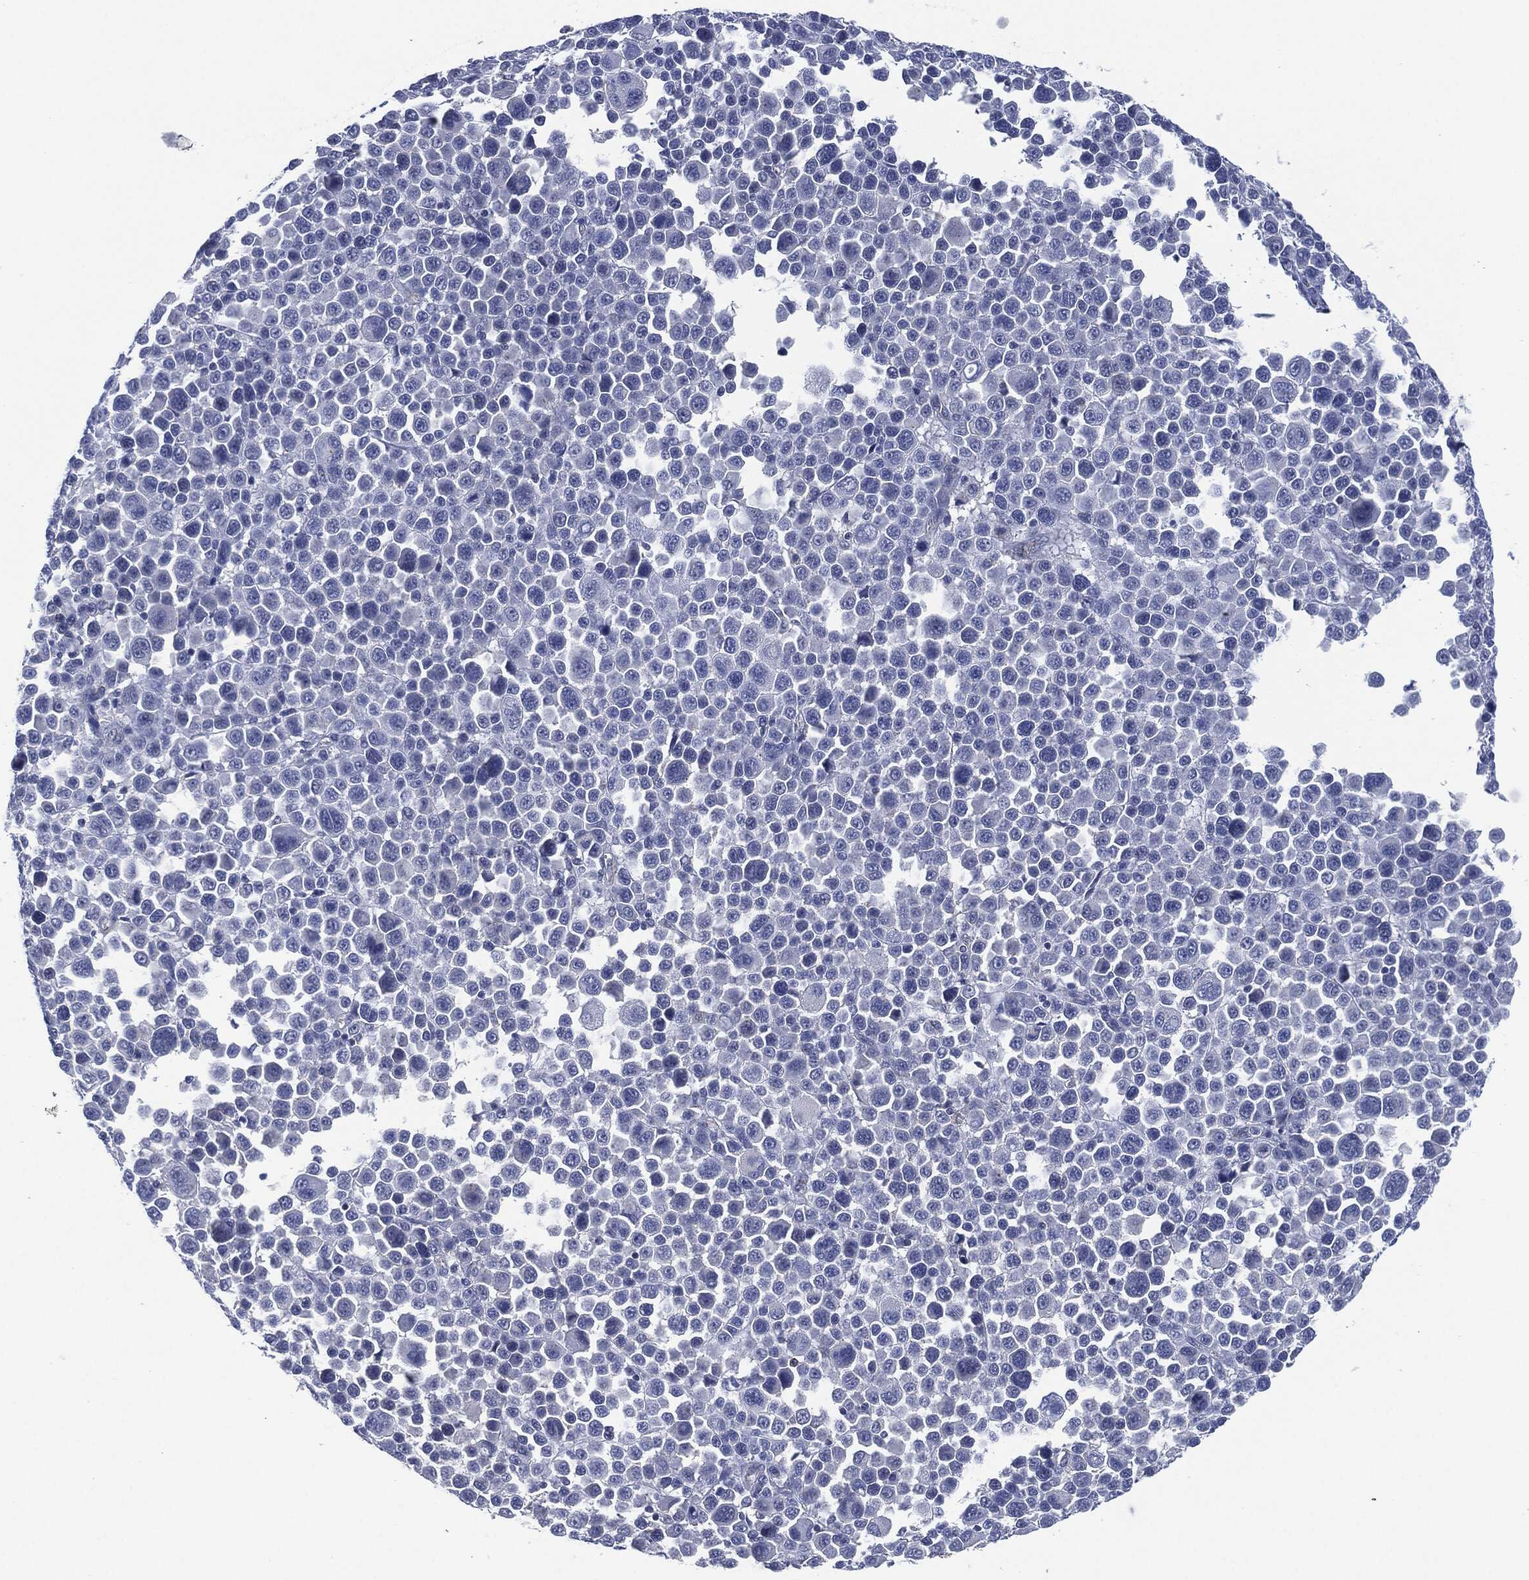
{"staining": {"intensity": "negative", "quantity": "none", "location": "none"}, "tissue": "melanoma", "cell_type": "Tumor cells", "image_type": "cancer", "snomed": [{"axis": "morphology", "description": "Malignant melanoma, NOS"}, {"axis": "topography", "description": "Skin"}], "caption": "This is an IHC photomicrograph of human malignant melanoma. There is no positivity in tumor cells.", "gene": "SHROOM2", "patient": {"sex": "female", "age": 57}}